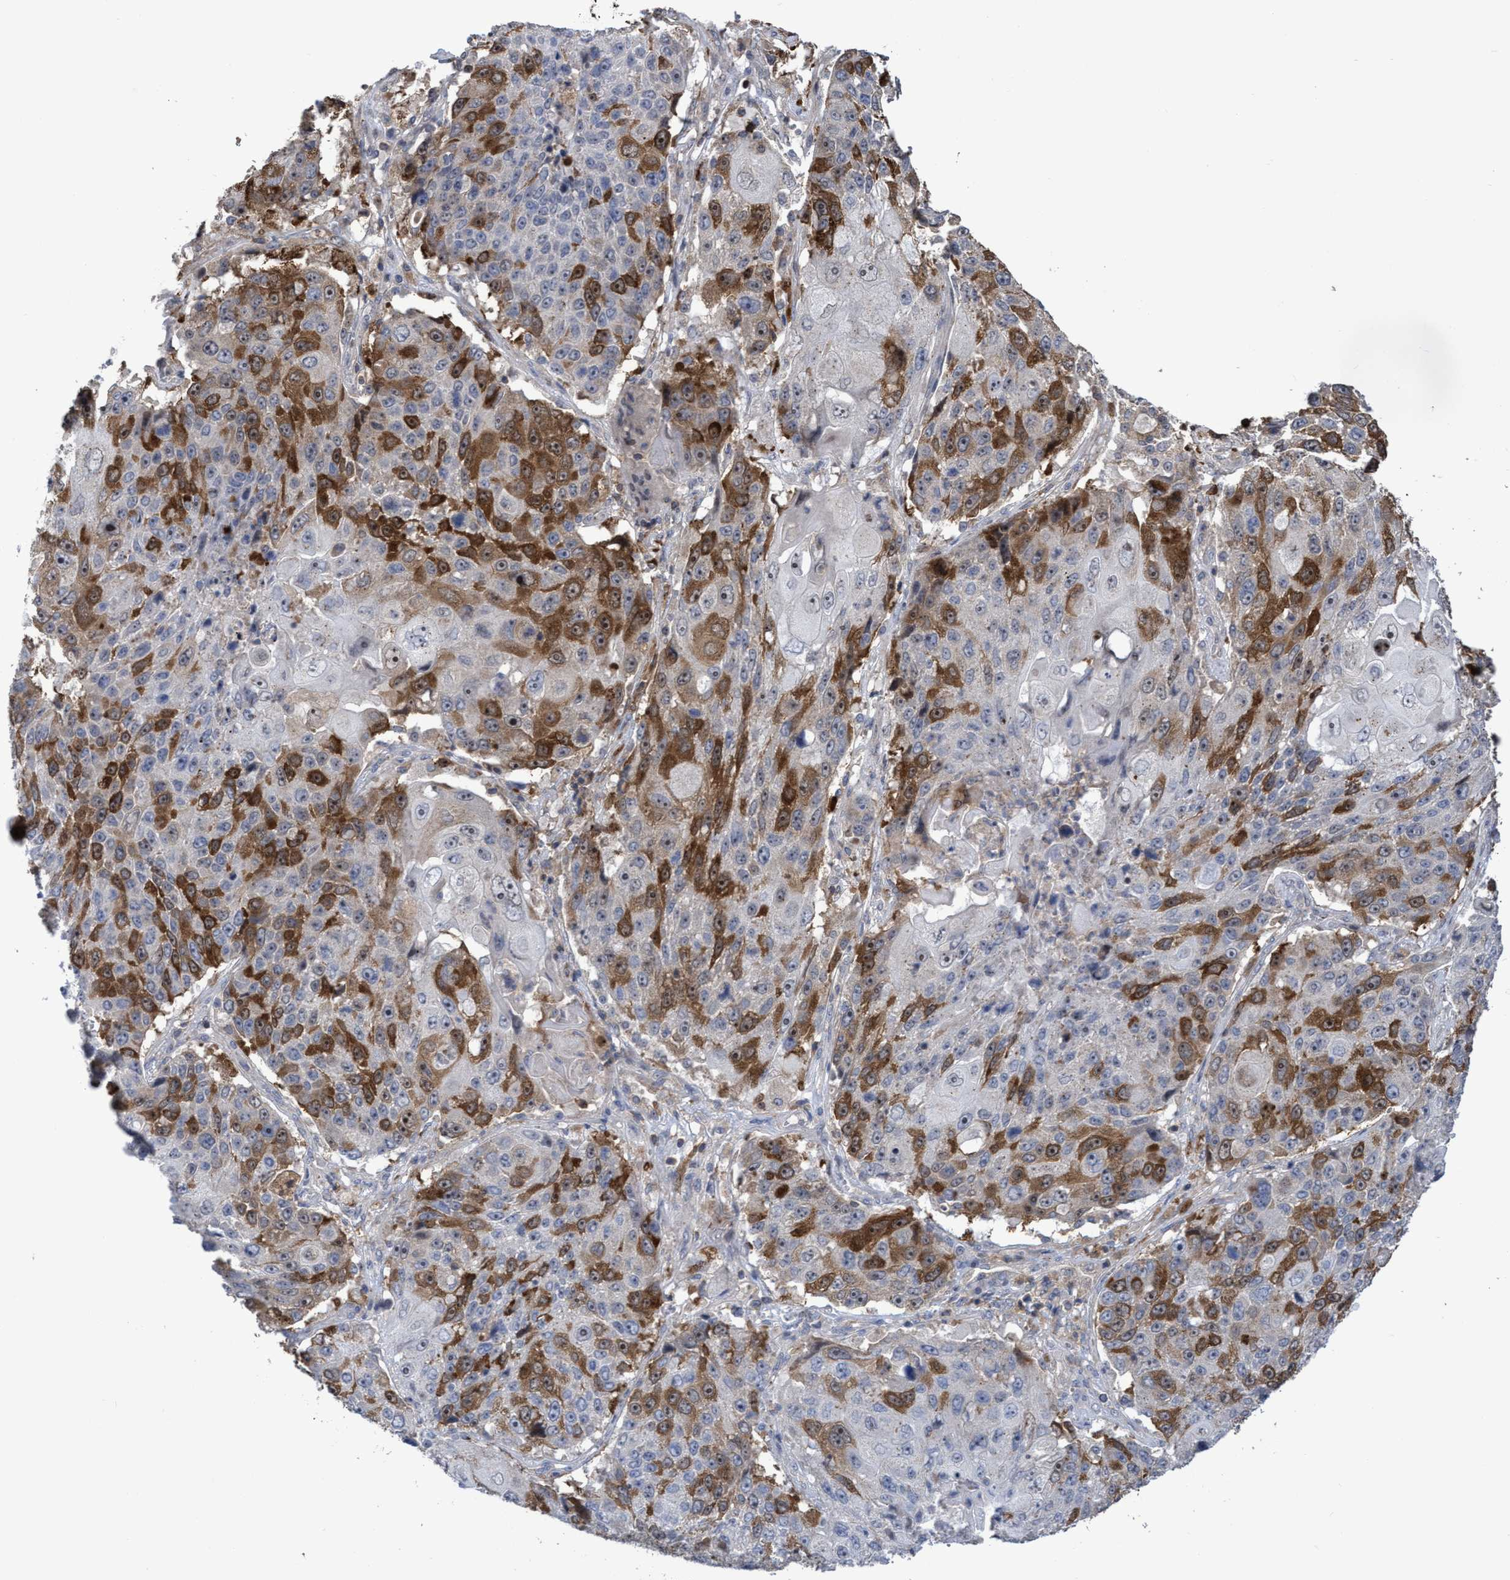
{"staining": {"intensity": "moderate", "quantity": "25%-75%", "location": "cytoplasmic/membranous,nuclear"}, "tissue": "lung cancer", "cell_type": "Tumor cells", "image_type": "cancer", "snomed": [{"axis": "morphology", "description": "Squamous cell carcinoma, NOS"}, {"axis": "topography", "description": "Lung"}], "caption": "Human lung squamous cell carcinoma stained for a protein (brown) shows moderate cytoplasmic/membranous and nuclear positive expression in about 25%-75% of tumor cells.", "gene": "SLBP", "patient": {"sex": "male", "age": 61}}